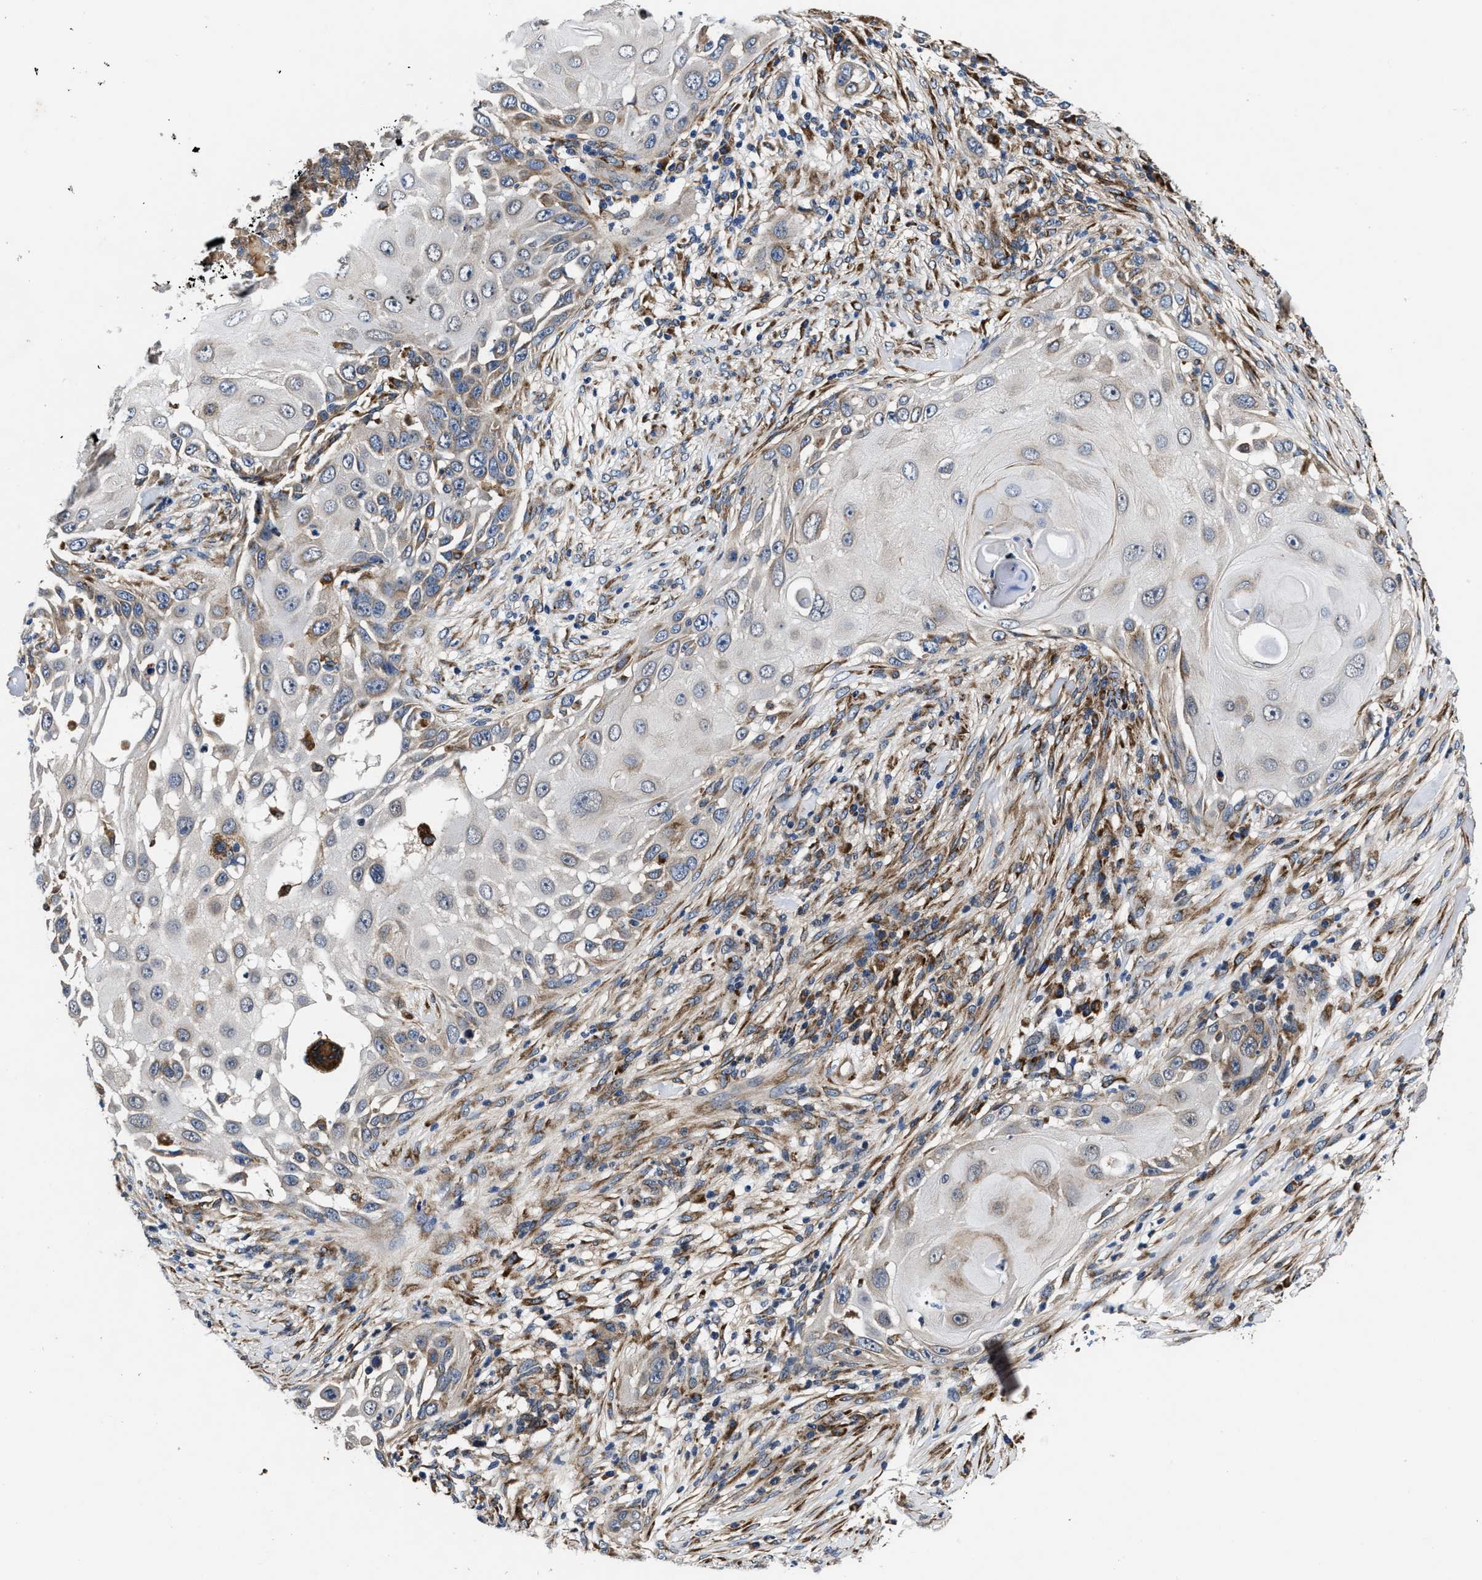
{"staining": {"intensity": "weak", "quantity": "25%-75%", "location": "cytoplasmic/membranous"}, "tissue": "skin cancer", "cell_type": "Tumor cells", "image_type": "cancer", "snomed": [{"axis": "morphology", "description": "Squamous cell carcinoma, NOS"}, {"axis": "topography", "description": "Skin"}], "caption": "Weak cytoplasmic/membranous positivity is appreciated in about 25%-75% of tumor cells in skin cancer.", "gene": "SLC12A2", "patient": {"sex": "female", "age": 44}}